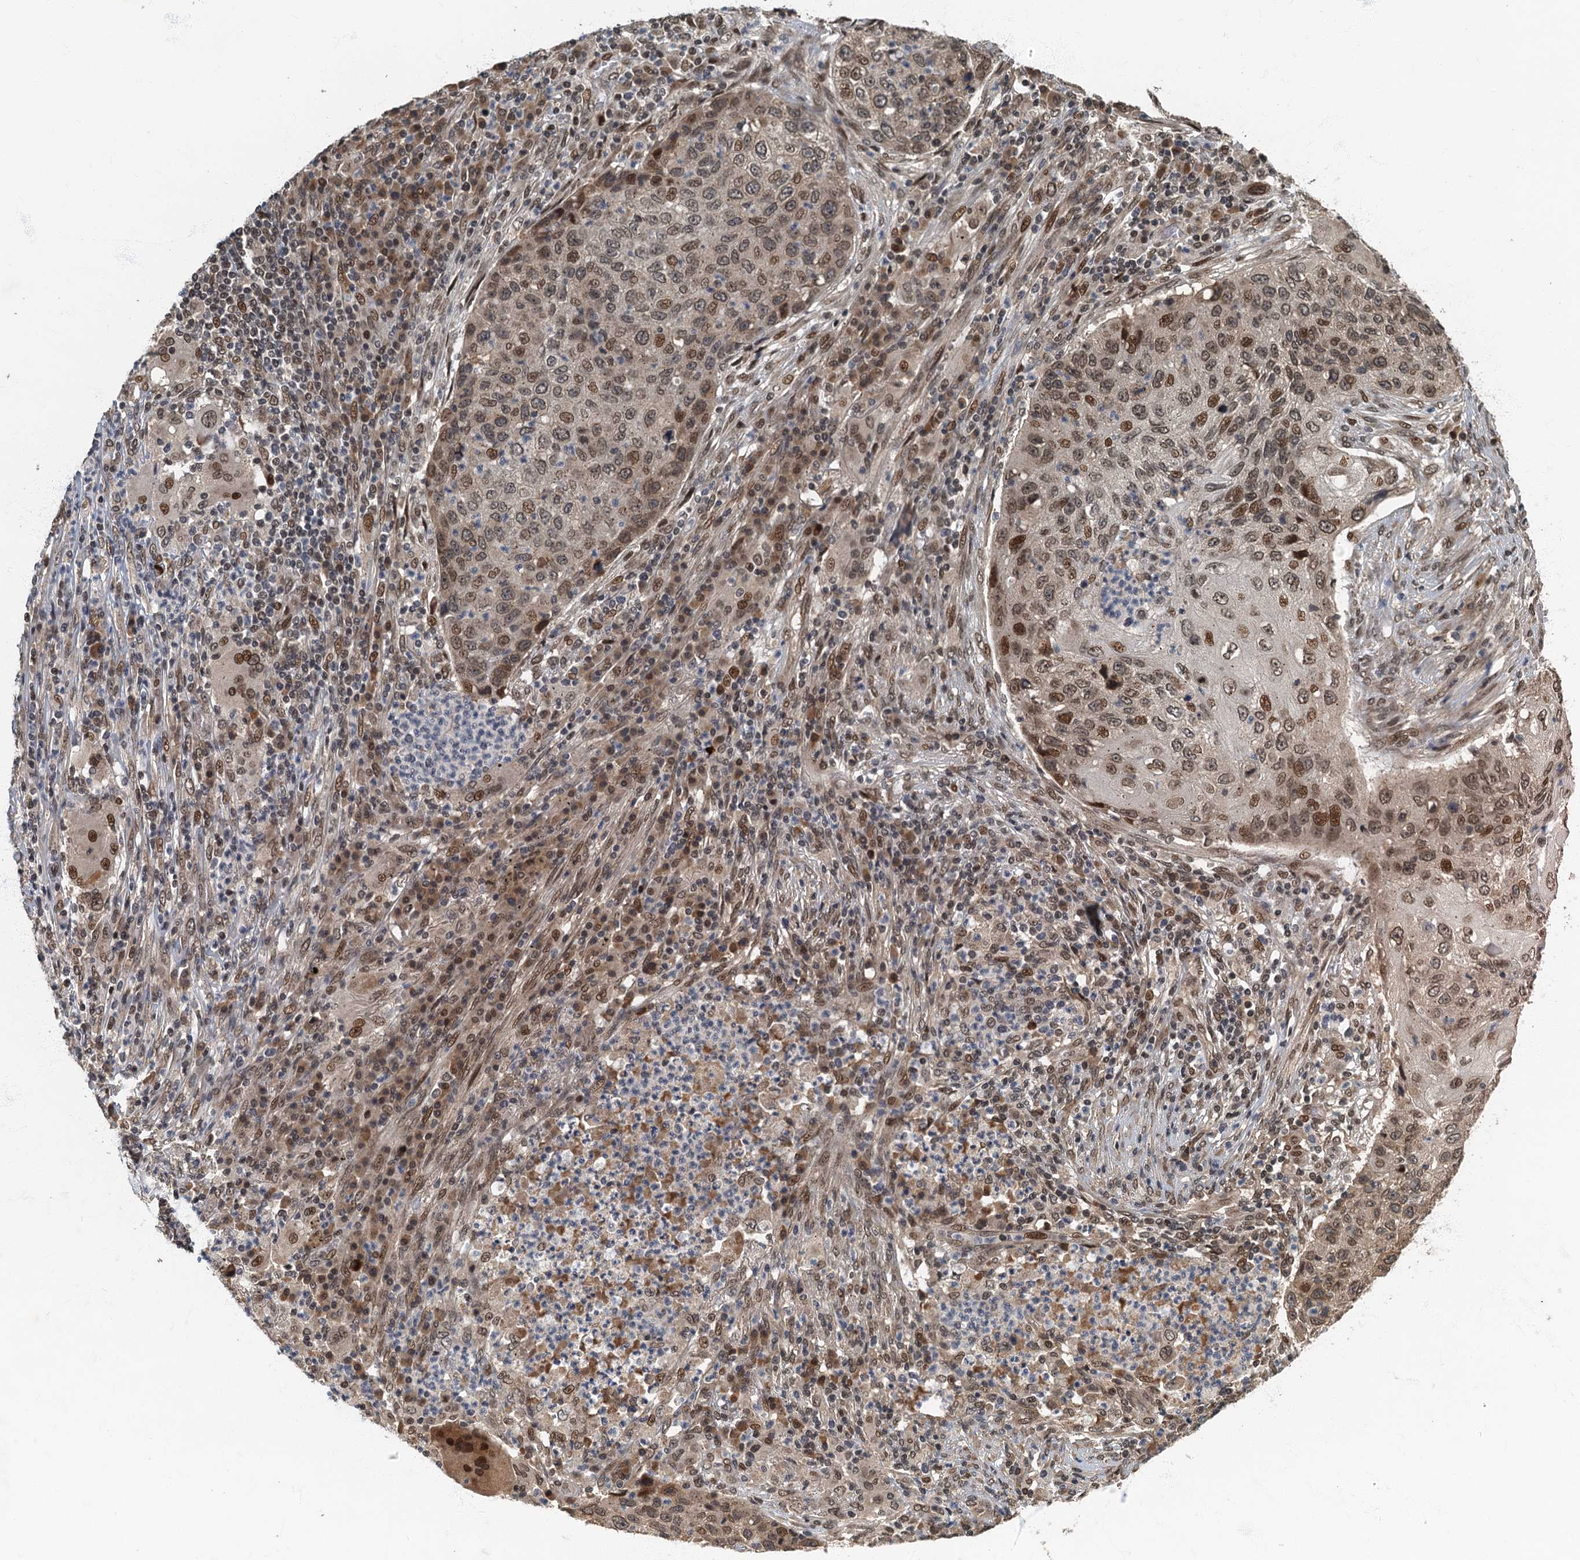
{"staining": {"intensity": "moderate", "quantity": "25%-75%", "location": "nuclear"}, "tissue": "lung cancer", "cell_type": "Tumor cells", "image_type": "cancer", "snomed": [{"axis": "morphology", "description": "Squamous cell carcinoma, NOS"}, {"axis": "topography", "description": "Lung"}], "caption": "A brown stain labels moderate nuclear expression of a protein in human lung squamous cell carcinoma tumor cells.", "gene": "CKAP2L", "patient": {"sex": "female", "age": 63}}